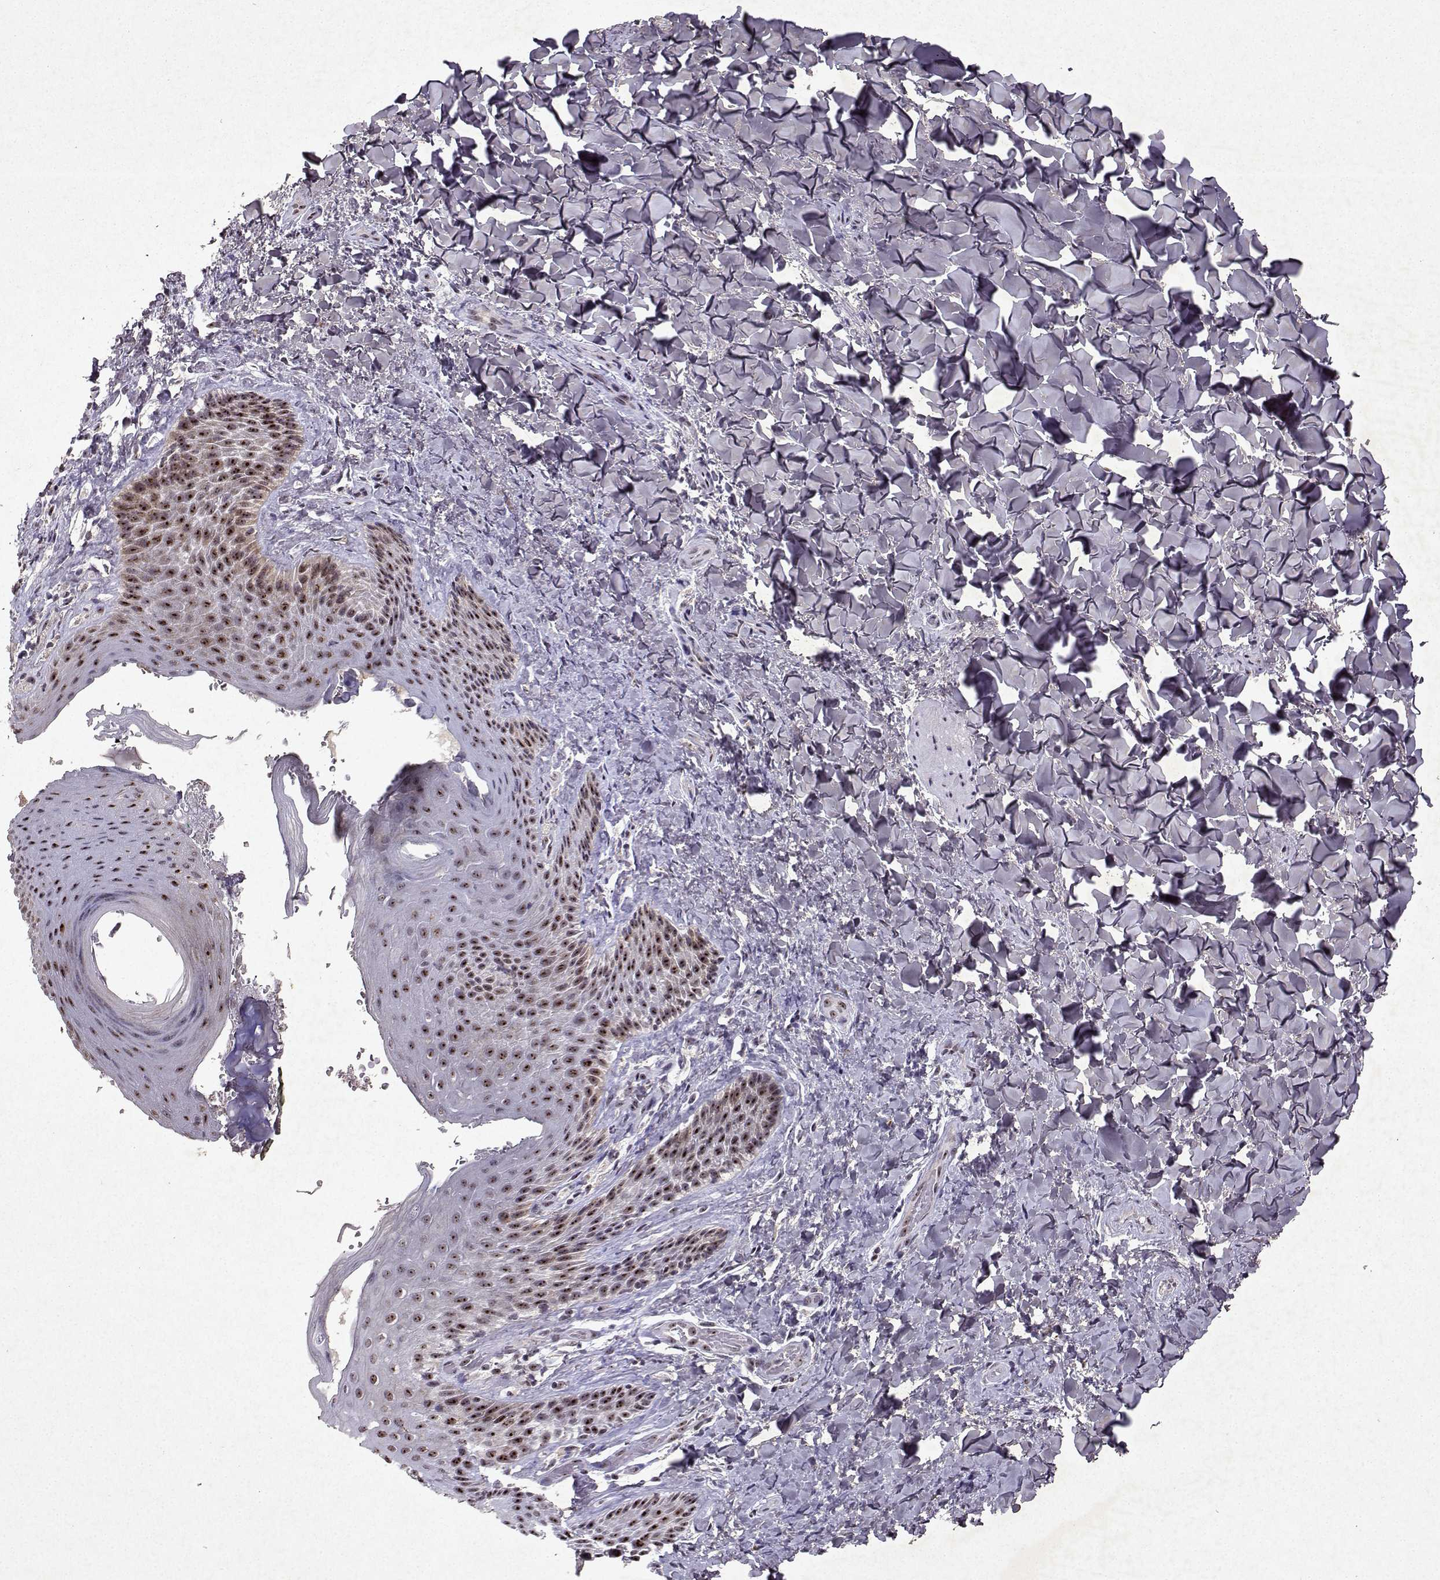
{"staining": {"intensity": "strong", "quantity": ">75%", "location": "nuclear"}, "tissue": "skin", "cell_type": "Epidermal cells", "image_type": "normal", "snomed": [{"axis": "morphology", "description": "Normal tissue, NOS"}, {"axis": "topography", "description": "Anal"}], "caption": "Skin stained with DAB IHC displays high levels of strong nuclear positivity in about >75% of epidermal cells.", "gene": "DDX56", "patient": {"sex": "male", "age": 36}}